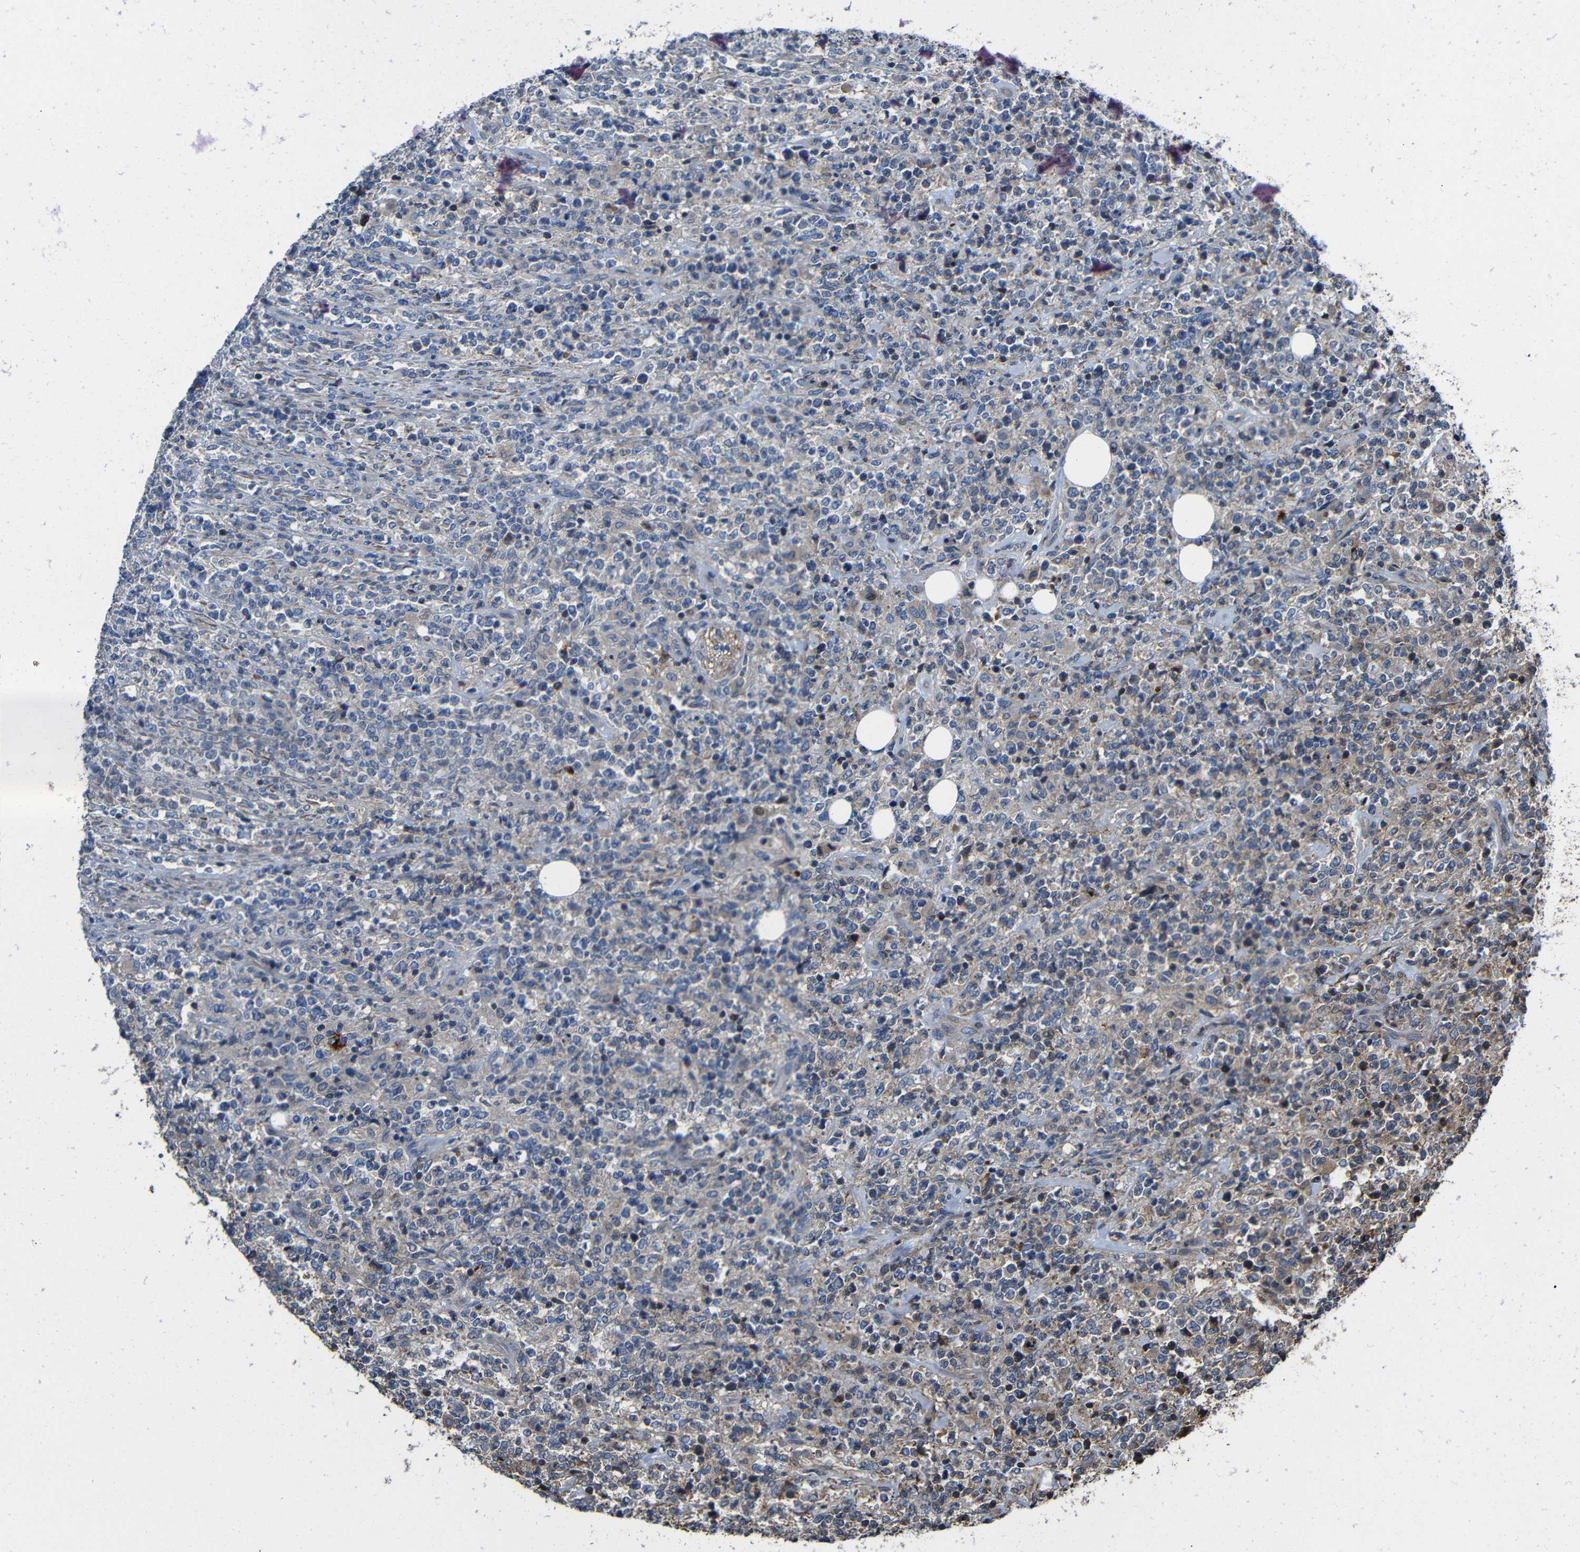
{"staining": {"intensity": "moderate", "quantity": ">75%", "location": "cytoplasmic/membranous"}, "tissue": "lymphoma", "cell_type": "Tumor cells", "image_type": "cancer", "snomed": [{"axis": "morphology", "description": "Malignant lymphoma, non-Hodgkin's type, High grade"}, {"axis": "topography", "description": "Soft tissue"}], "caption": "Immunohistochemistry staining of malignant lymphoma, non-Hodgkin's type (high-grade), which exhibits medium levels of moderate cytoplasmic/membranous positivity in about >75% of tumor cells indicating moderate cytoplasmic/membranous protein staining. The staining was performed using DAB (brown) for protein detection and nuclei were counterstained in hematoxylin (blue).", "gene": "GDI1", "patient": {"sex": "male", "age": 18}}